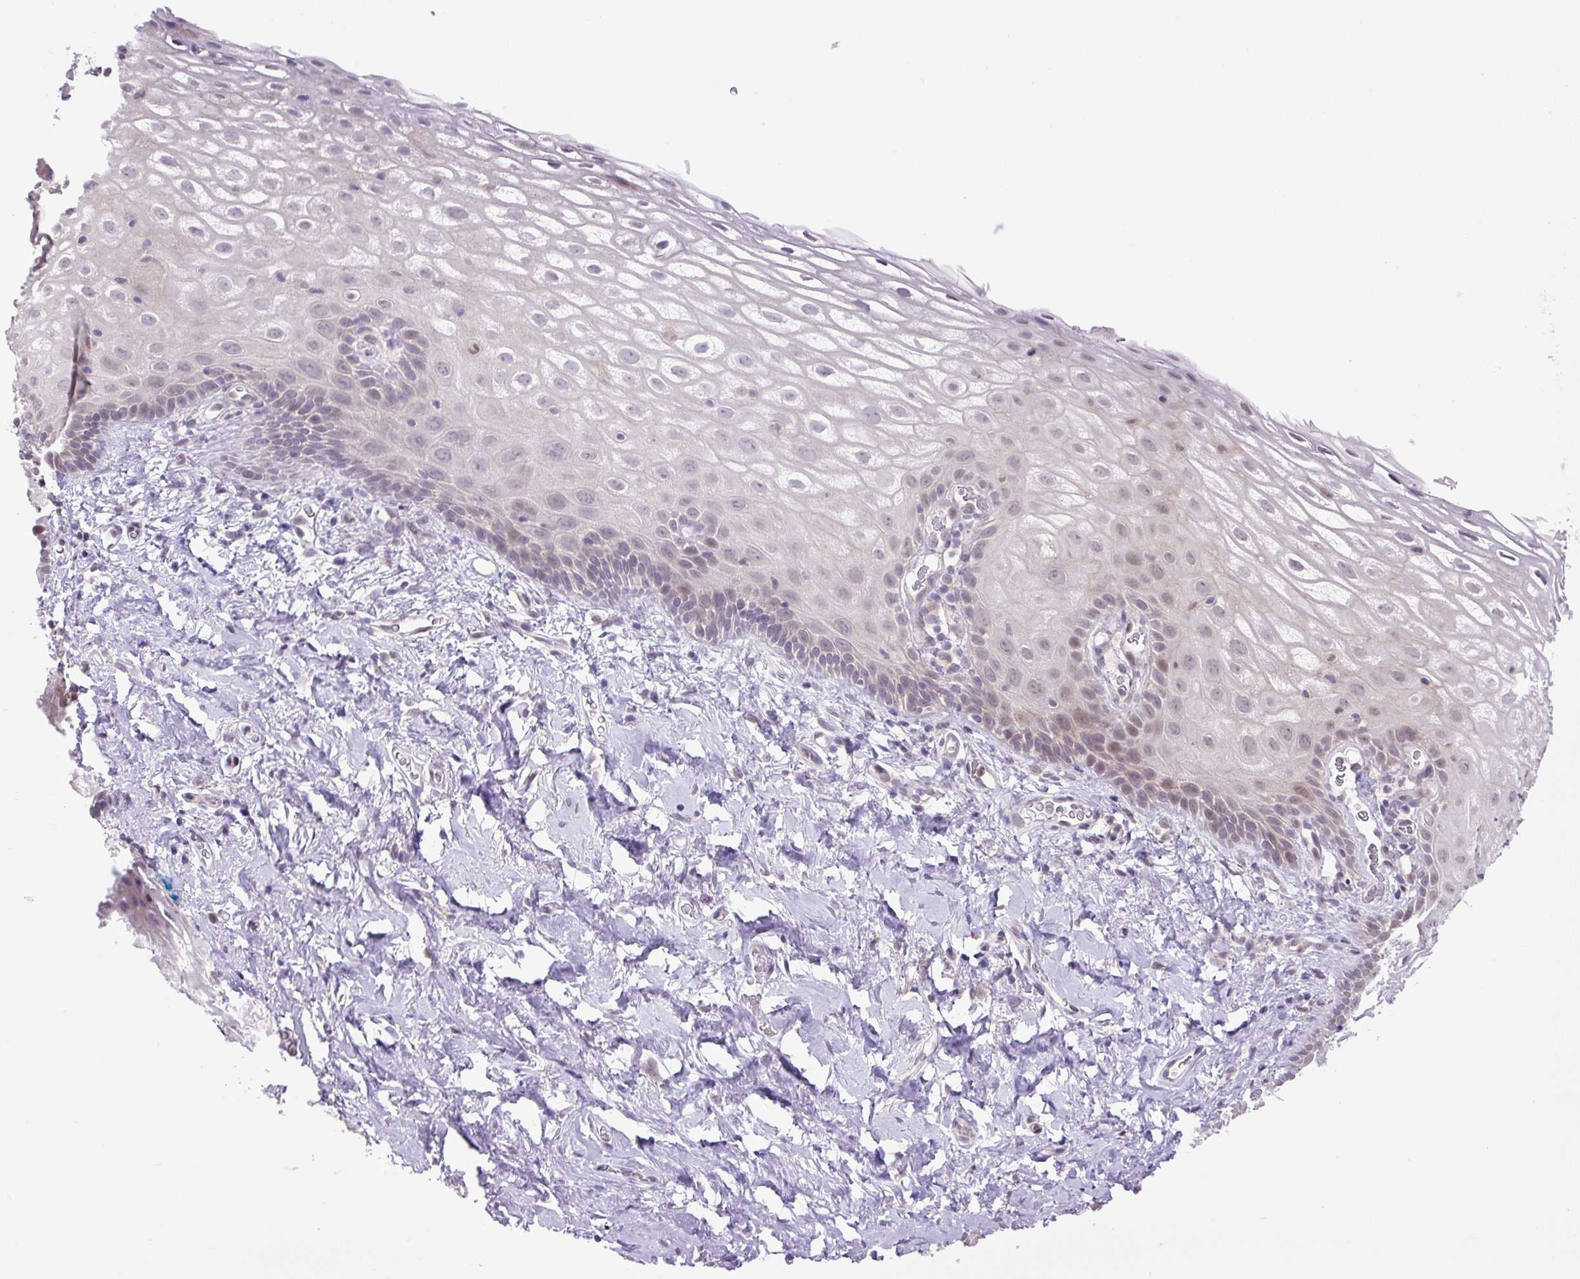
{"staining": {"intensity": "weak", "quantity": "25%-75%", "location": "nuclear"}, "tissue": "vagina", "cell_type": "Squamous epithelial cells", "image_type": "normal", "snomed": [{"axis": "morphology", "description": "Normal tissue, NOS"}, {"axis": "morphology", "description": "Adenocarcinoma, NOS"}, {"axis": "topography", "description": "Rectum"}, {"axis": "topography", "description": "Vagina"}, {"axis": "topography", "description": "Peripheral nerve tissue"}], "caption": "Brown immunohistochemical staining in normal human vagina reveals weak nuclear positivity in about 25%-75% of squamous epithelial cells. The staining is performed using DAB (3,3'-diaminobenzidine) brown chromogen to label protein expression. The nuclei are counter-stained blue using hematoxylin.", "gene": "KPNA1", "patient": {"sex": "female", "age": 71}}